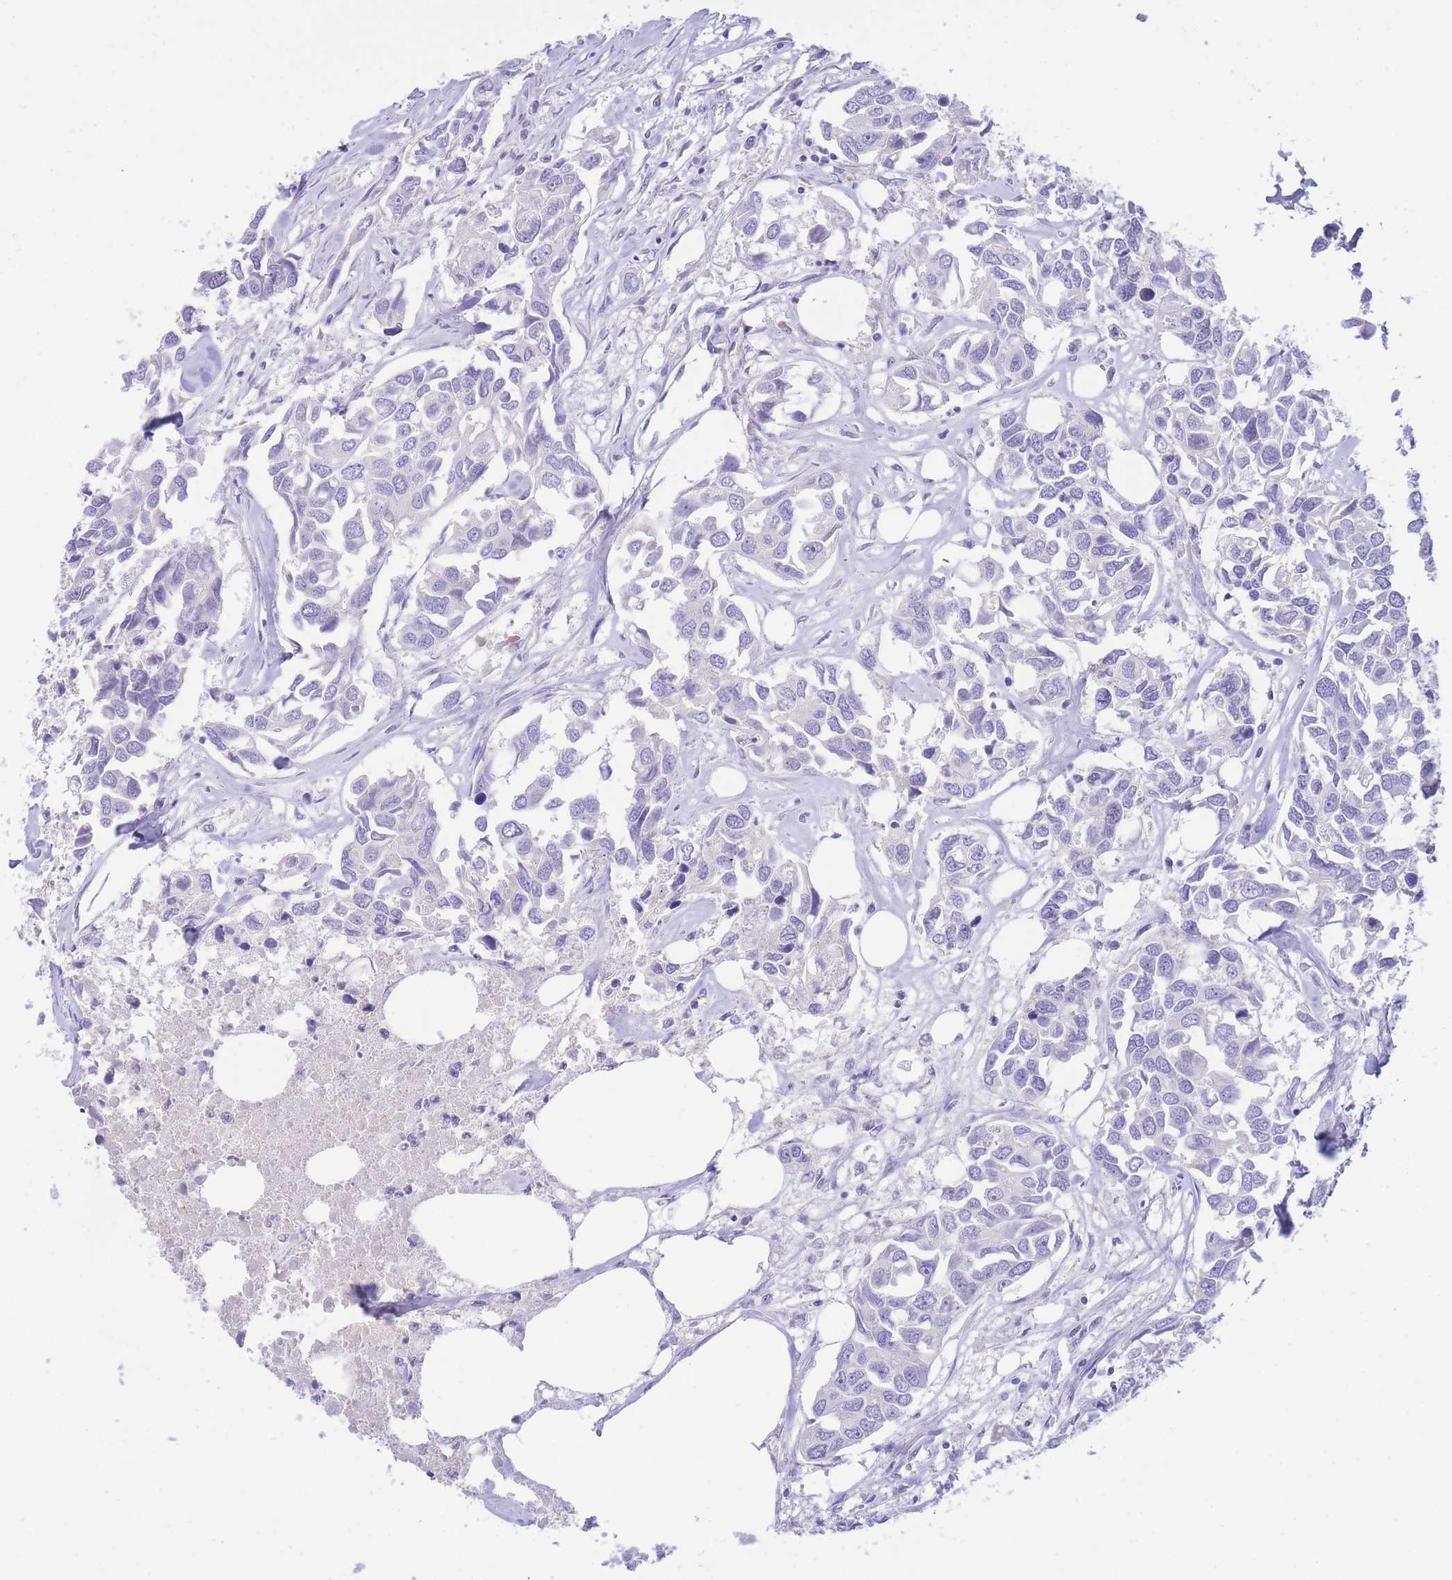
{"staining": {"intensity": "negative", "quantity": "none", "location": "none"}, "tissue": "breast cancer", "cell_type": "Tumor cells", "image_type": "cancer", "snomed": [{"axis": "morphology", "description": "Duct carcinoma"}, {"axis": "topography", "description": "Breast"}], "caption": "This photomicrograph is of breast cancer (intraductal carcinoma) stained with immunohistochemistry to label a protein in brown with the nuclei are counter-stained blue. There is no staining in tumor cells.", "gene": "SSUH2", "patient": {"sex": "female", "age": 83}}